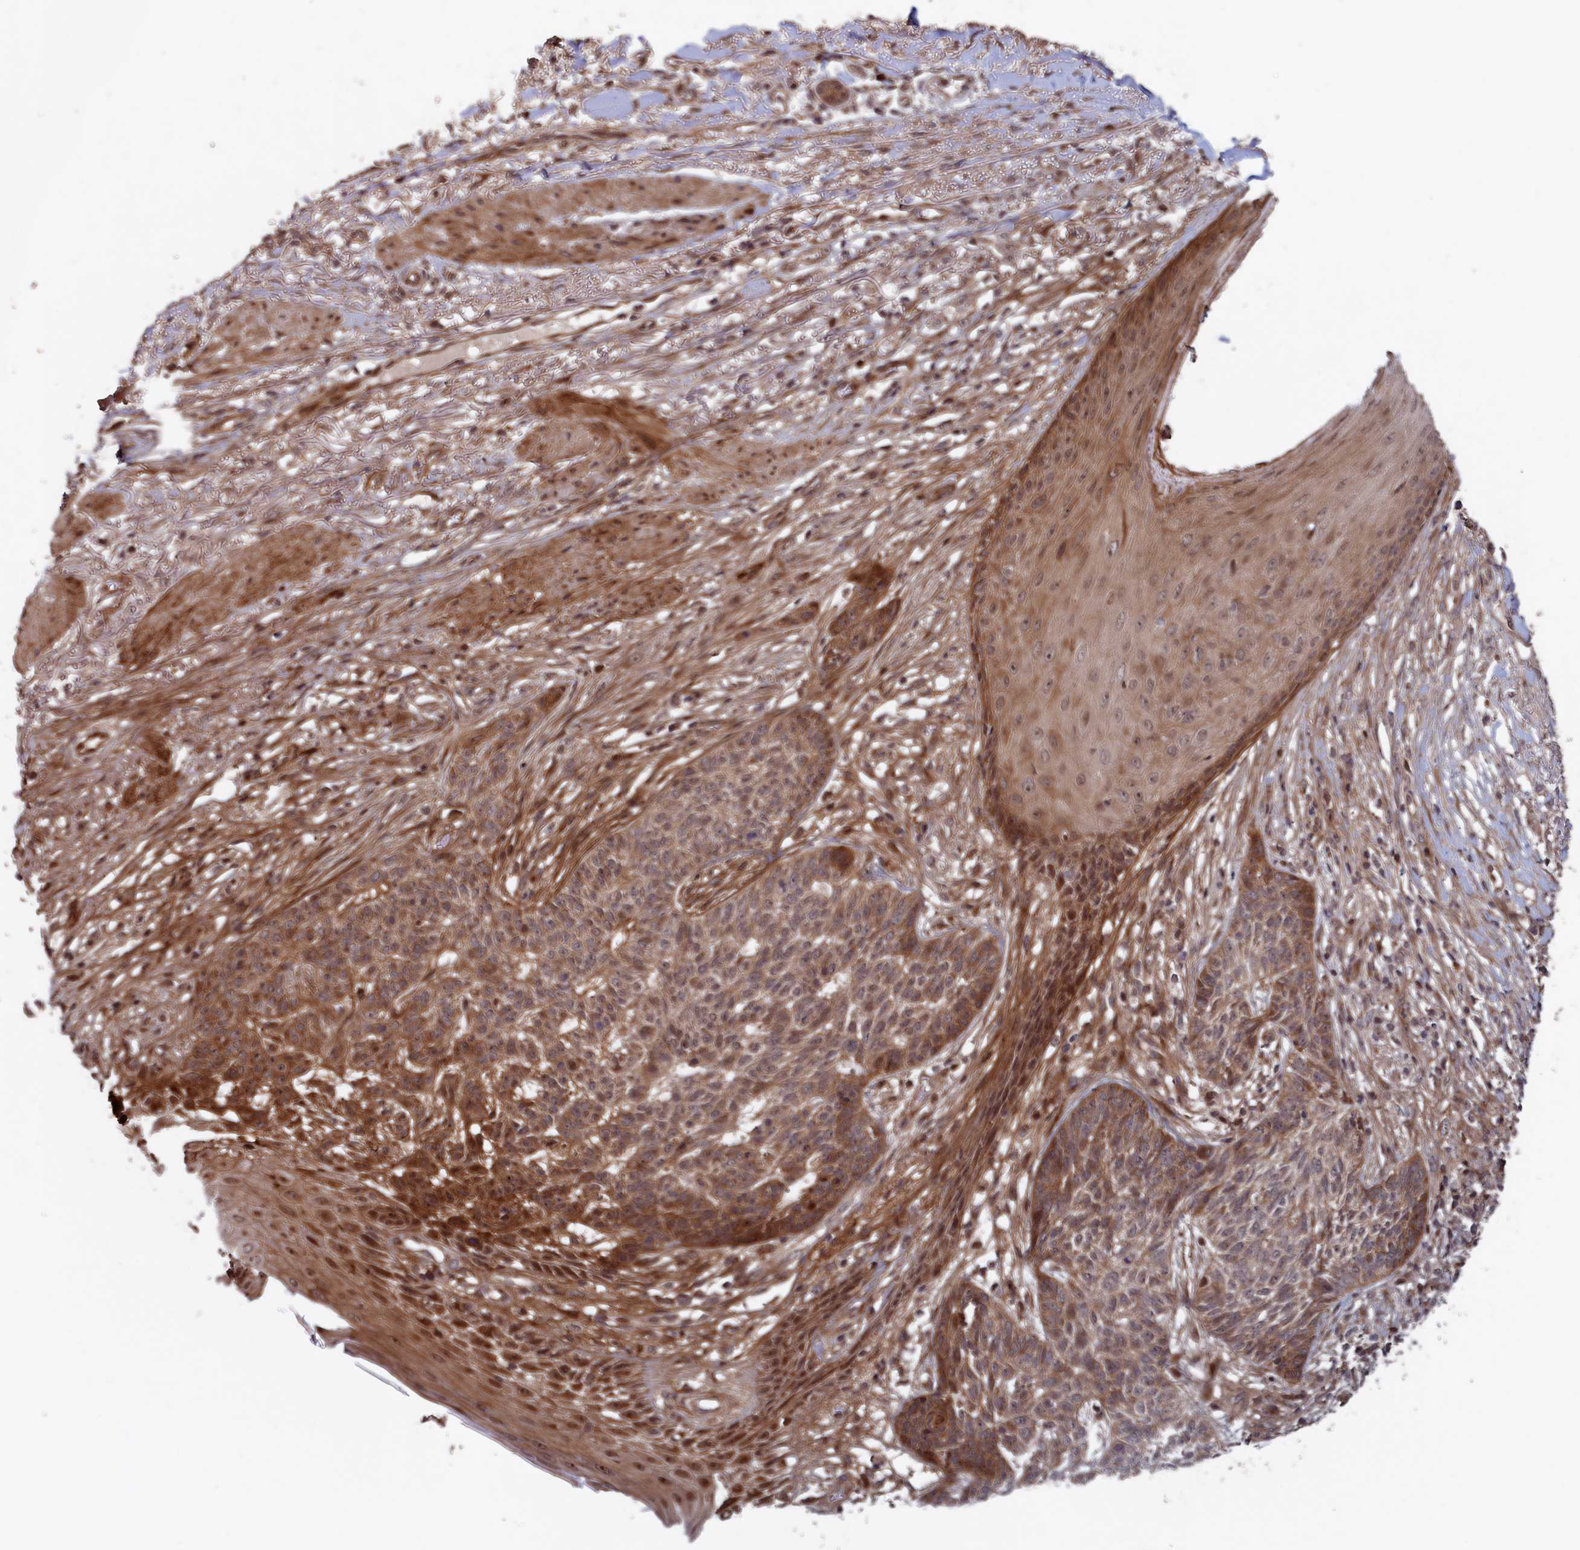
{"staining": {"intensity": "moderate", "quantity": ">75%", "location": "cytoplasmic/membranous,nuclear"}, "tissue": "skin cancer", "cell_type": "Tumor cells", "image_type": "cancer", "snomed": [{"axis": "morphology", "description": "Normal tissue, NOS"}, {"axis": "morphology", "description": "Basal cell carcinoma"}, {"axis": "topography", "description": "Skin"}], "caption": "Immunohistochemical staining of human skin basal cell carcinoma reveals moderate cytoplasmic/membranous and nuclear protein expression in about >75% of tumor cells. (IHC, brightfield microscopy, high magnification).", "gene": "LSG1", "patient": {"sex": "male", "age": 64}}